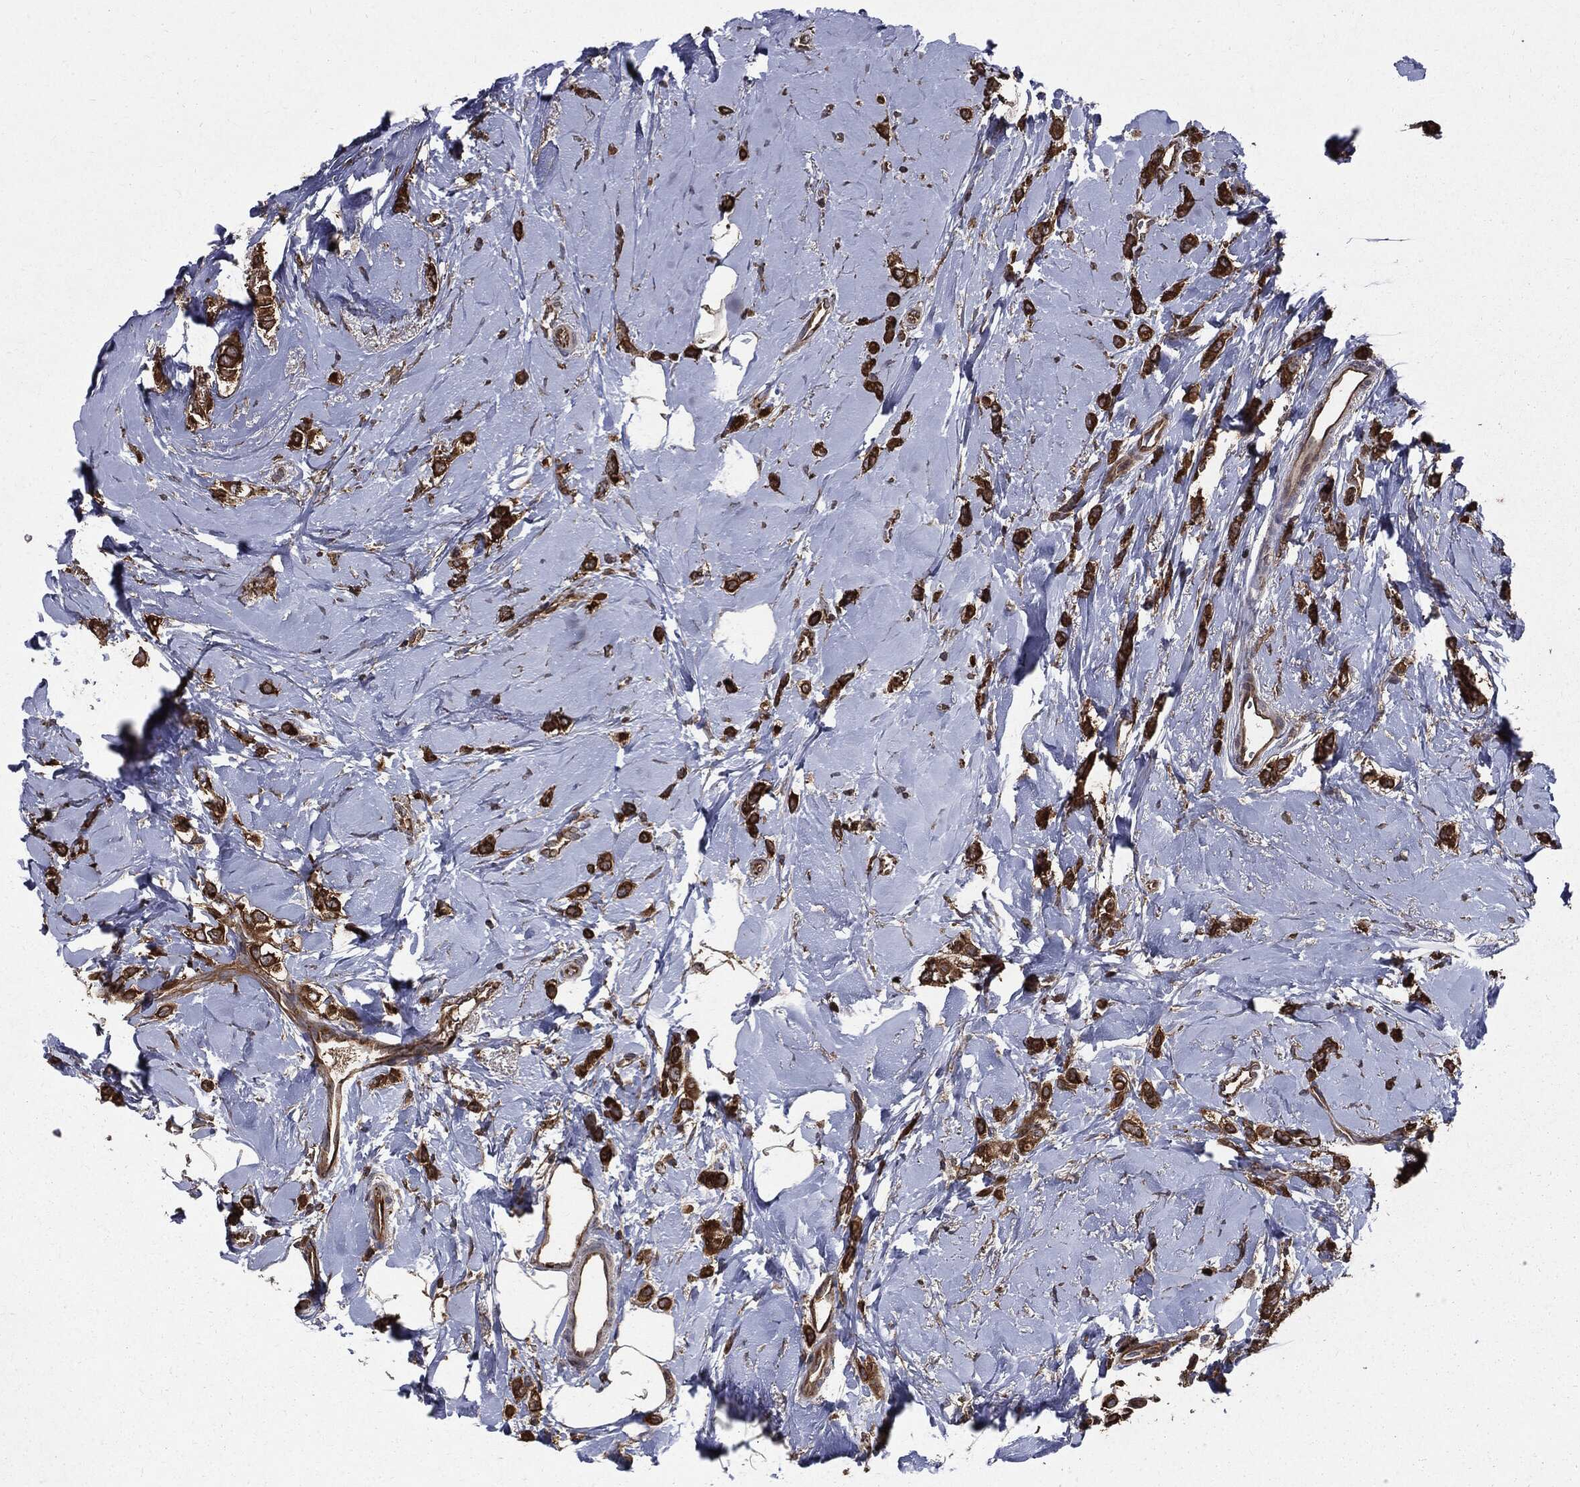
{"staining": {"intensity": "strong", "quantity": ">75%", "location": "cytoplasmic/membranous"}, "tissue": "breast cancer", "cell_type": "Tumor cells", "image_type": "cancer", "snomed": [{"axis": "morphology", "description": "Lobular carcinoma"}, {"axis": "topography", "description": "Breast"}], "caption": "Human breast cancer stained with a protein marker exhibits strong staining in tumor cells.", "gene": "PDCD6IP", "patient": {"sex": "female", "age": 66}}